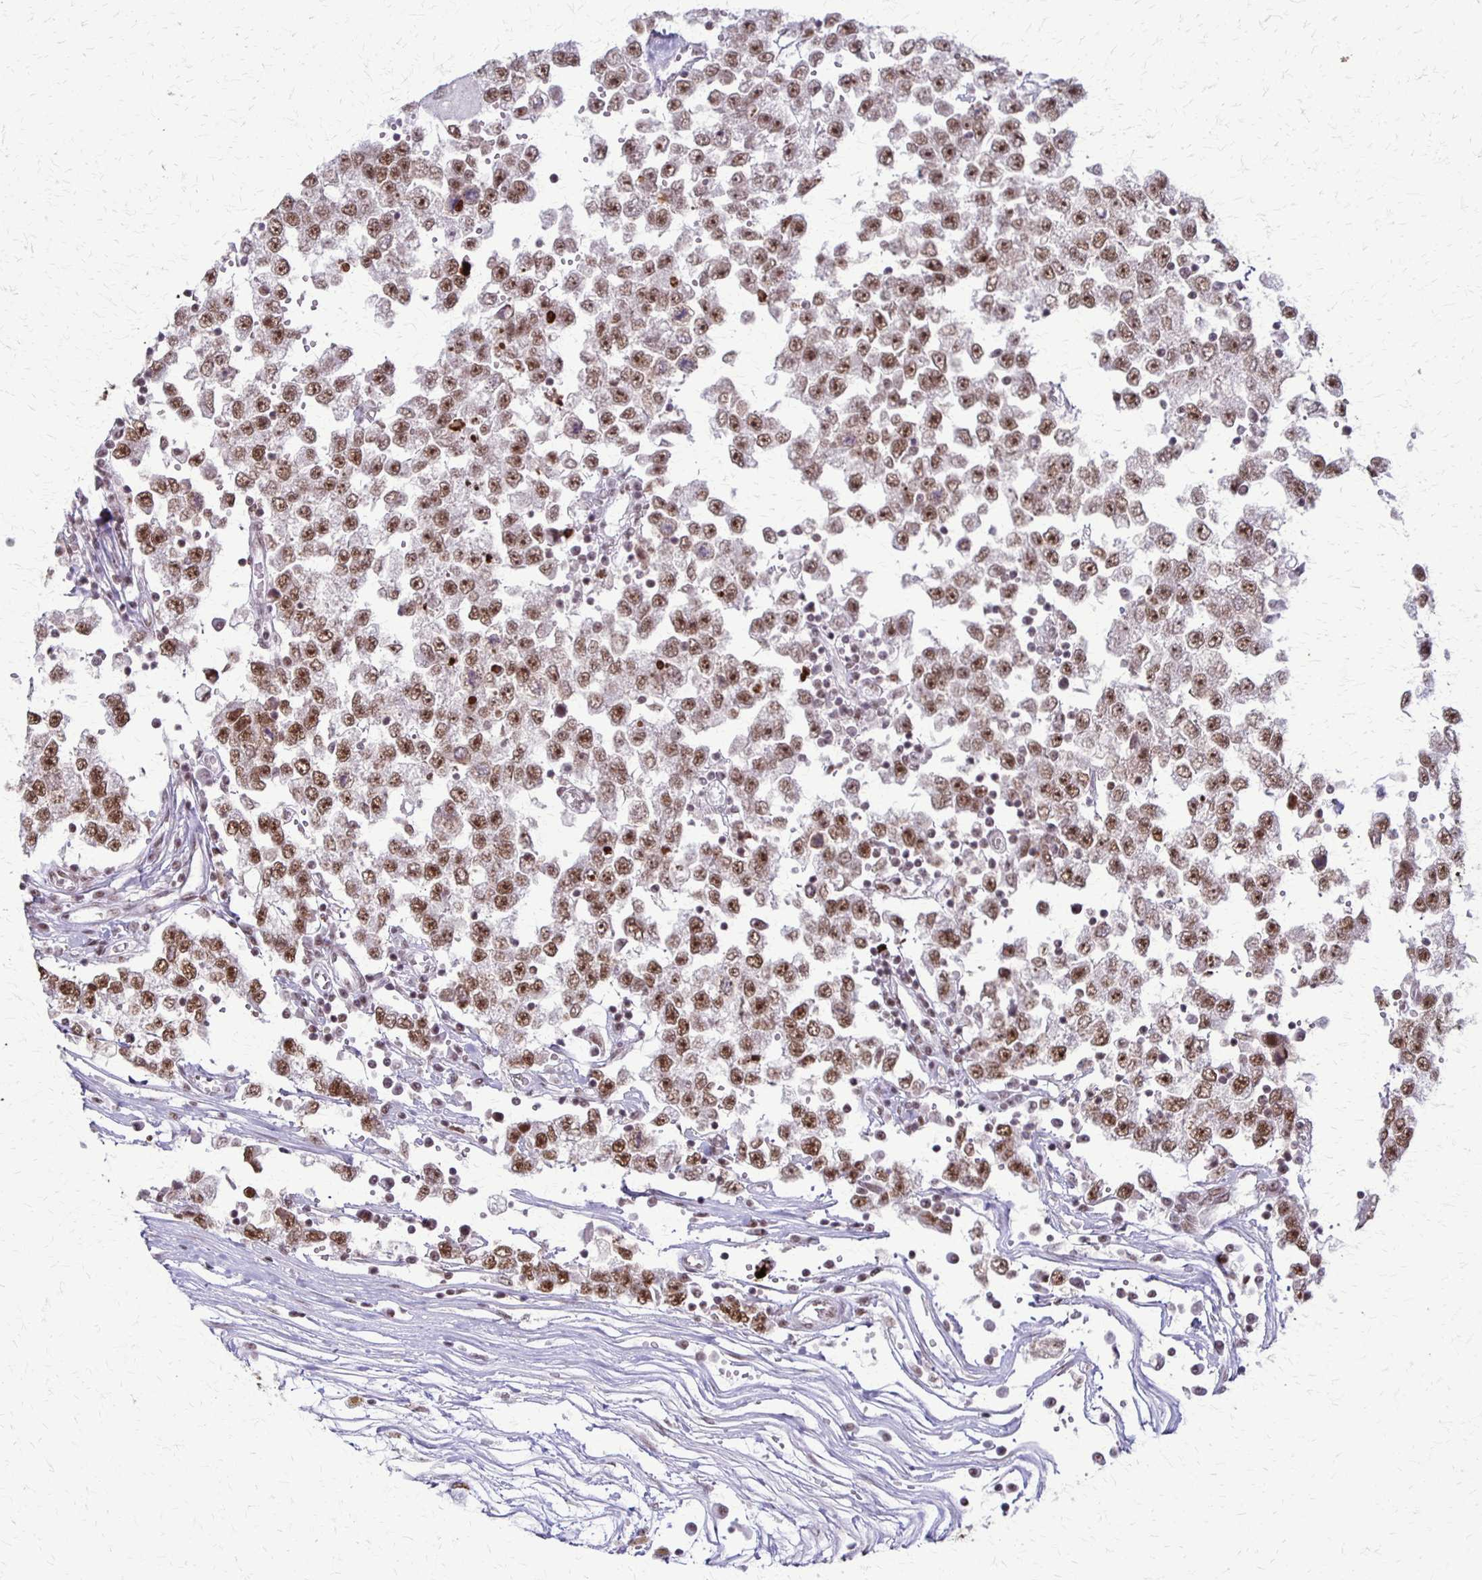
{"staining": {"intensity": "strong", "quantity": ">75%", "location": "nuclear"}, "tissue": "testis cancer", "cell_type": "Tumor cells", "image_type": "cancer", "snomed": [{"axis": "morphology", "description": "Seminoma, NOS"}, {"axis": "topography", "description": "Testis"}], "caption": "Immunohistochemistry micrograph of neoplastic tissue: testis cancer stained using immunohistochemistry shows high levels of strong protein expression localized specifically in the nuclear of tumor cells, appearing as a nuclear brown color.", "gene": "XRCC6", "patient": {"sex": "male", "age": 34}}